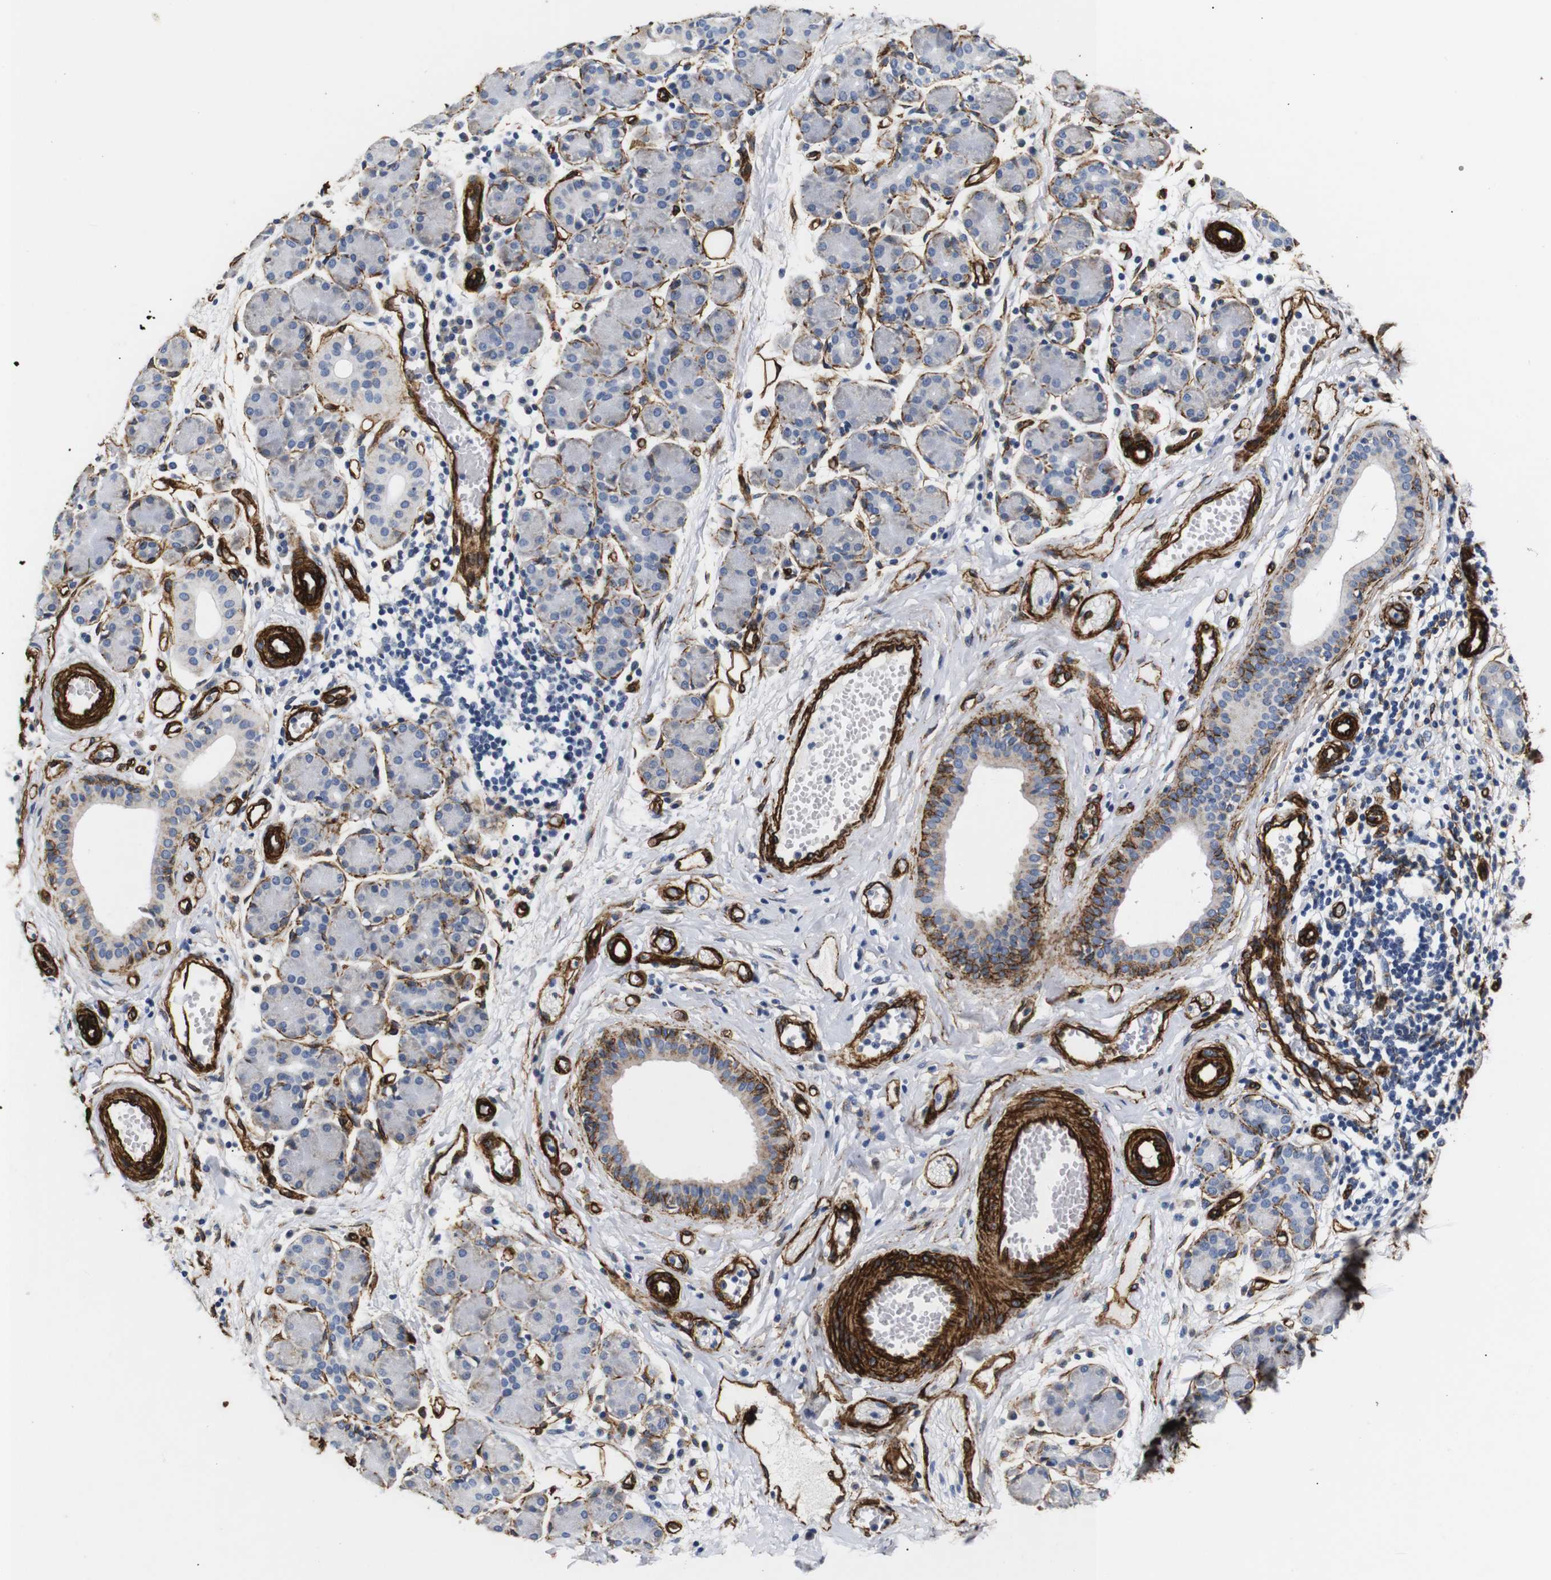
{"staining": {"intensity": "negative", "quantity": "none", "location": "none"}, "tissue": "salivary gland", "cell_type": "Glandular cells", "image_type": "normal", "snomed": [{"axis": "morphology", "description": "Normal tissue, NOS"}, {"axis": "morphology", "description": "Inflammation, NOS"}, {"axis": "topography", "description": "Lymph node"}, {"axis": "topography", "description": "Salivary gland"}], "caption": "The photomicrograph exhibits no staining of glandular cells in unremarkable salivary gland. (Brightfield microscopy of DAB (3,3'-diaminobenzidine) immunohistochemistry (IHC) at high magnification).", "gene": "CAV2", "patient": {"sex": "male", "age": 3}}